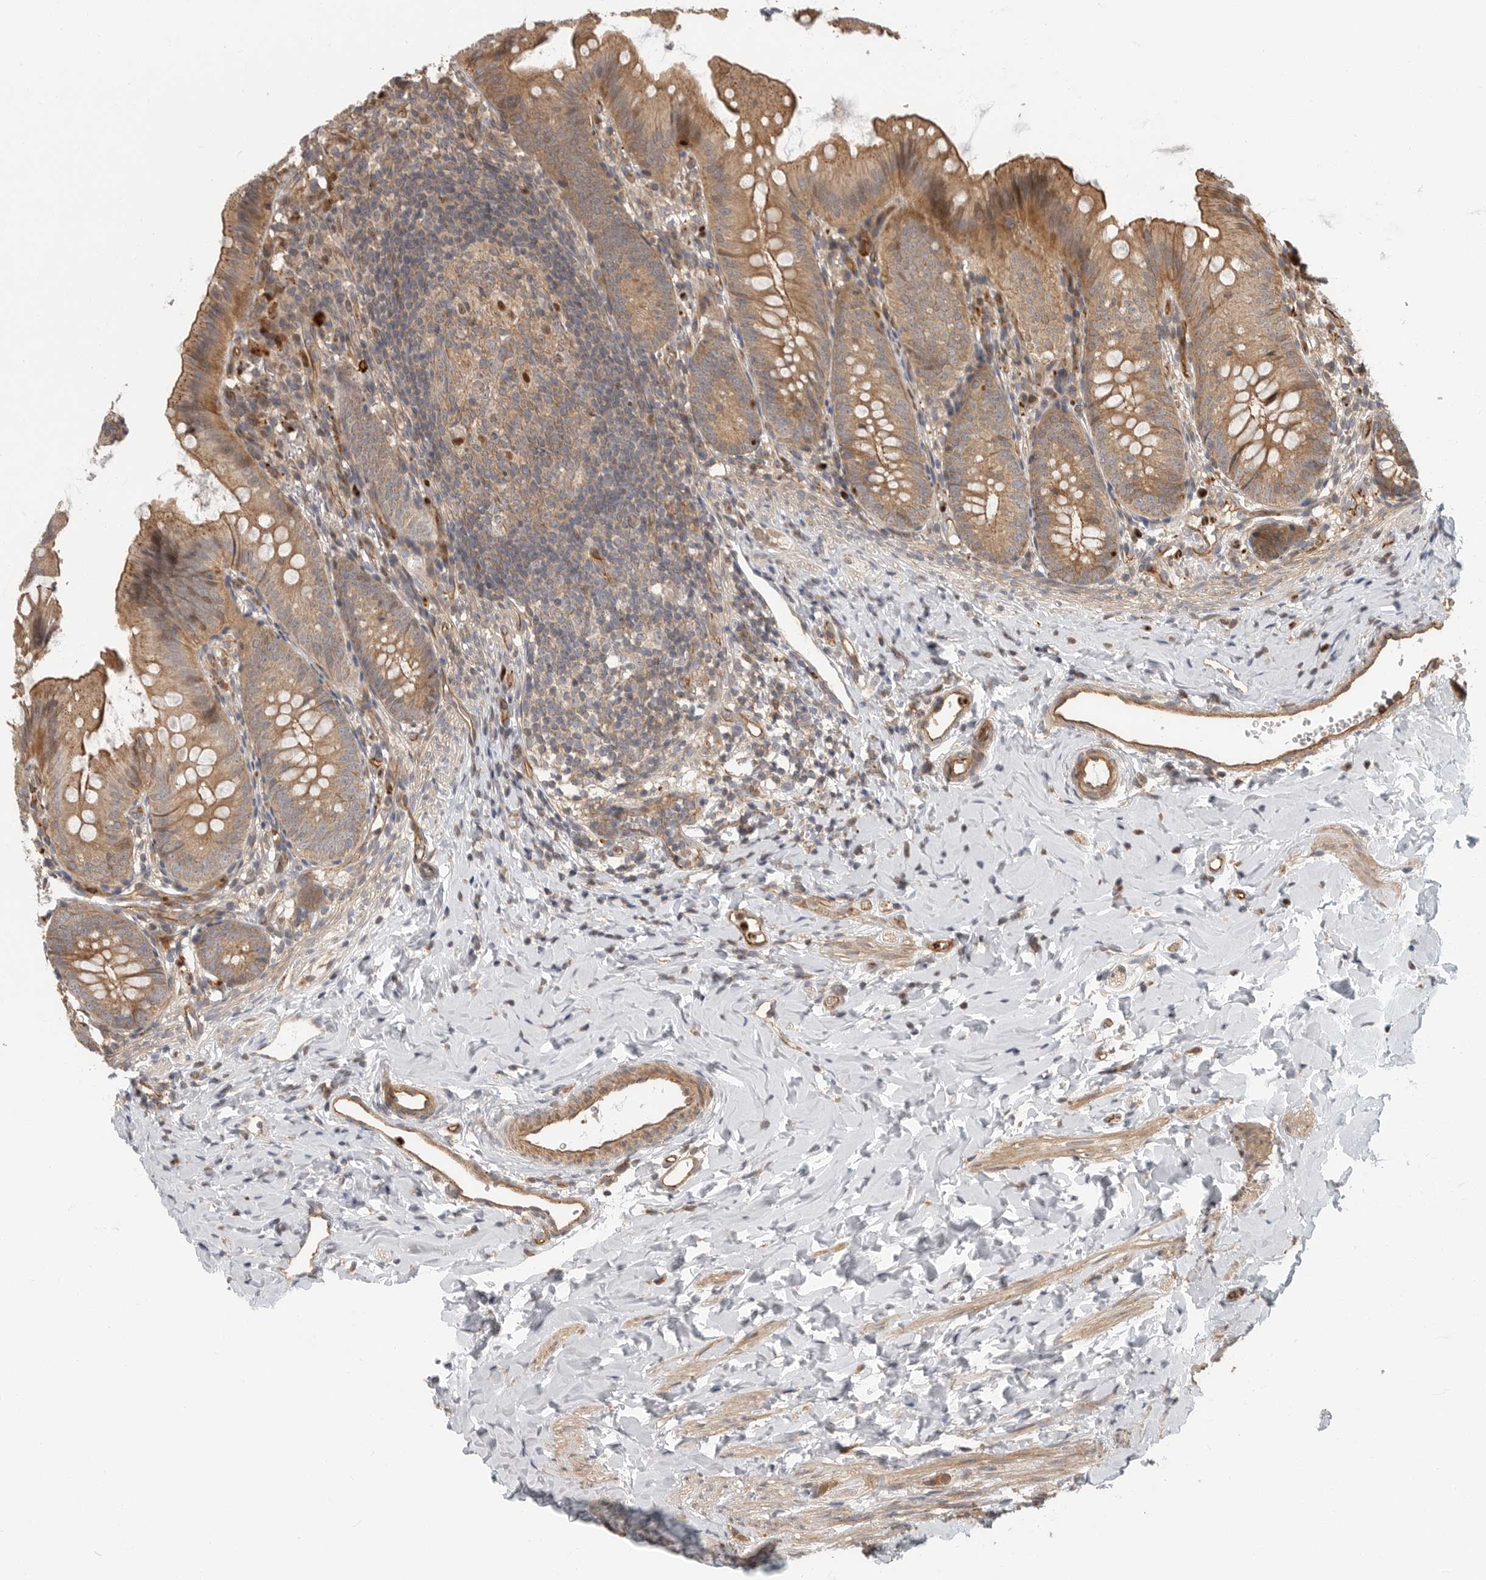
{"staining": {"intensity": "moderate", "quantity": ">75%", "location": "cytoplasmic/membranous"}, "tissue": "appendix", "cell_type": "Glandular cells", "image_type": "normal", "snomed": [{"axis": "morphology", "description": "Normal tissue, NOS"}, {"axis": "topography", "description": "Appendix"}], "caption": "Immunohistochemical staining of unremarkable human appendix shows medium levels of moderate cytoplasmic/membranous positivity in approximately >75% of glandular cells. (Brightfield microscopy of DAB IHC at high magnification).", "gene": "STRAP", "patient": {"sex": "male", "age": 1}}